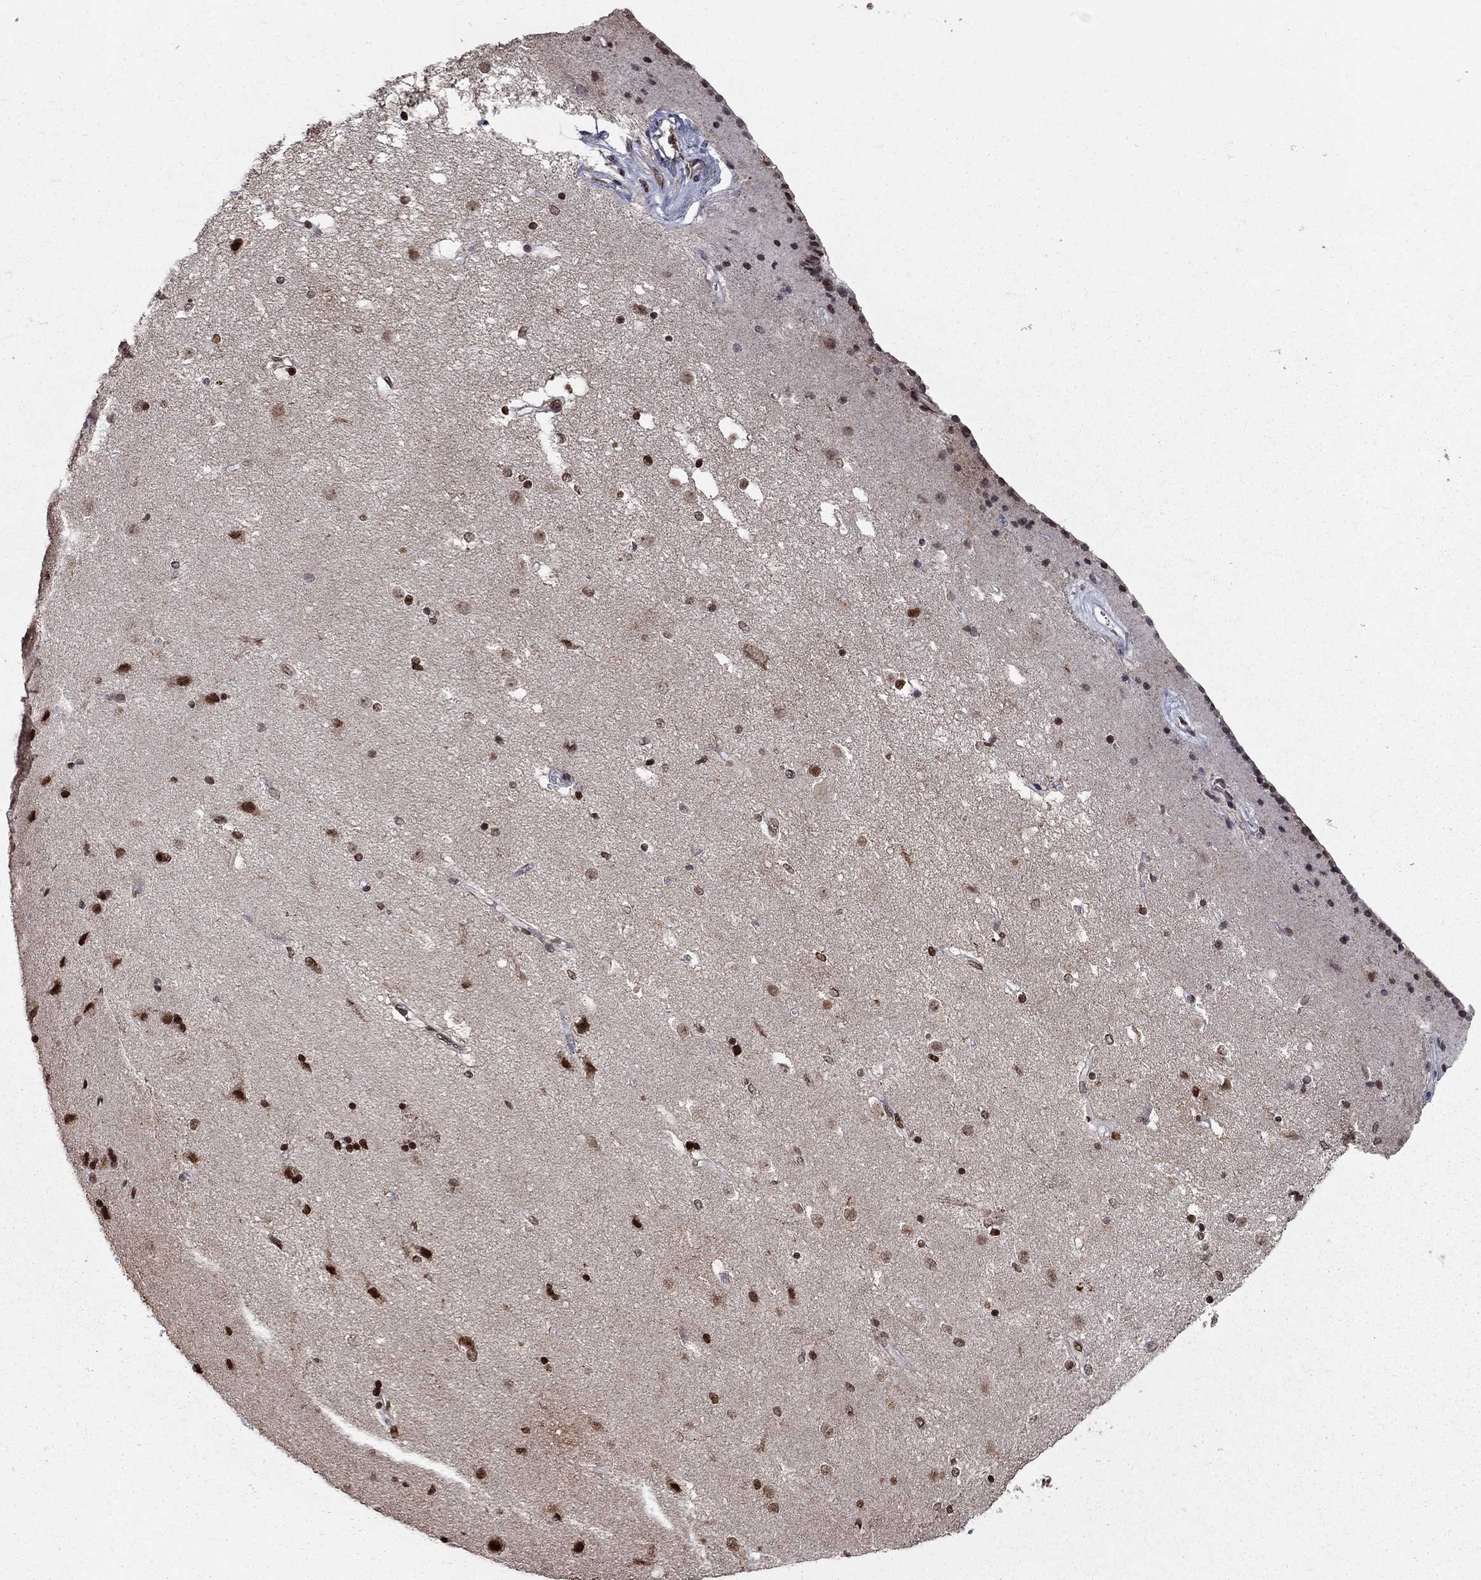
{"staining": {"intensity": "strong", "quantity": "25%-75%", "location": "nuclear"}, "tissue": "caudate", "cell_type": "Glial cells", "image_type": "normal", "snomed": [{"axis": "morphology", "description": "Normal tissue, NOS"}, {"axis": "topography", "description": "Lateral ventricle wall"}], "caption": "The micrograph demonstrates a brown stain indicating the presence of a protein in the nuclear of glial cells in caudate. The protein of interest is shown in brown color, while the nuclei are stained blue.", "gene": "HDAC3", "patient": {"sex": "female", "age": 71}}